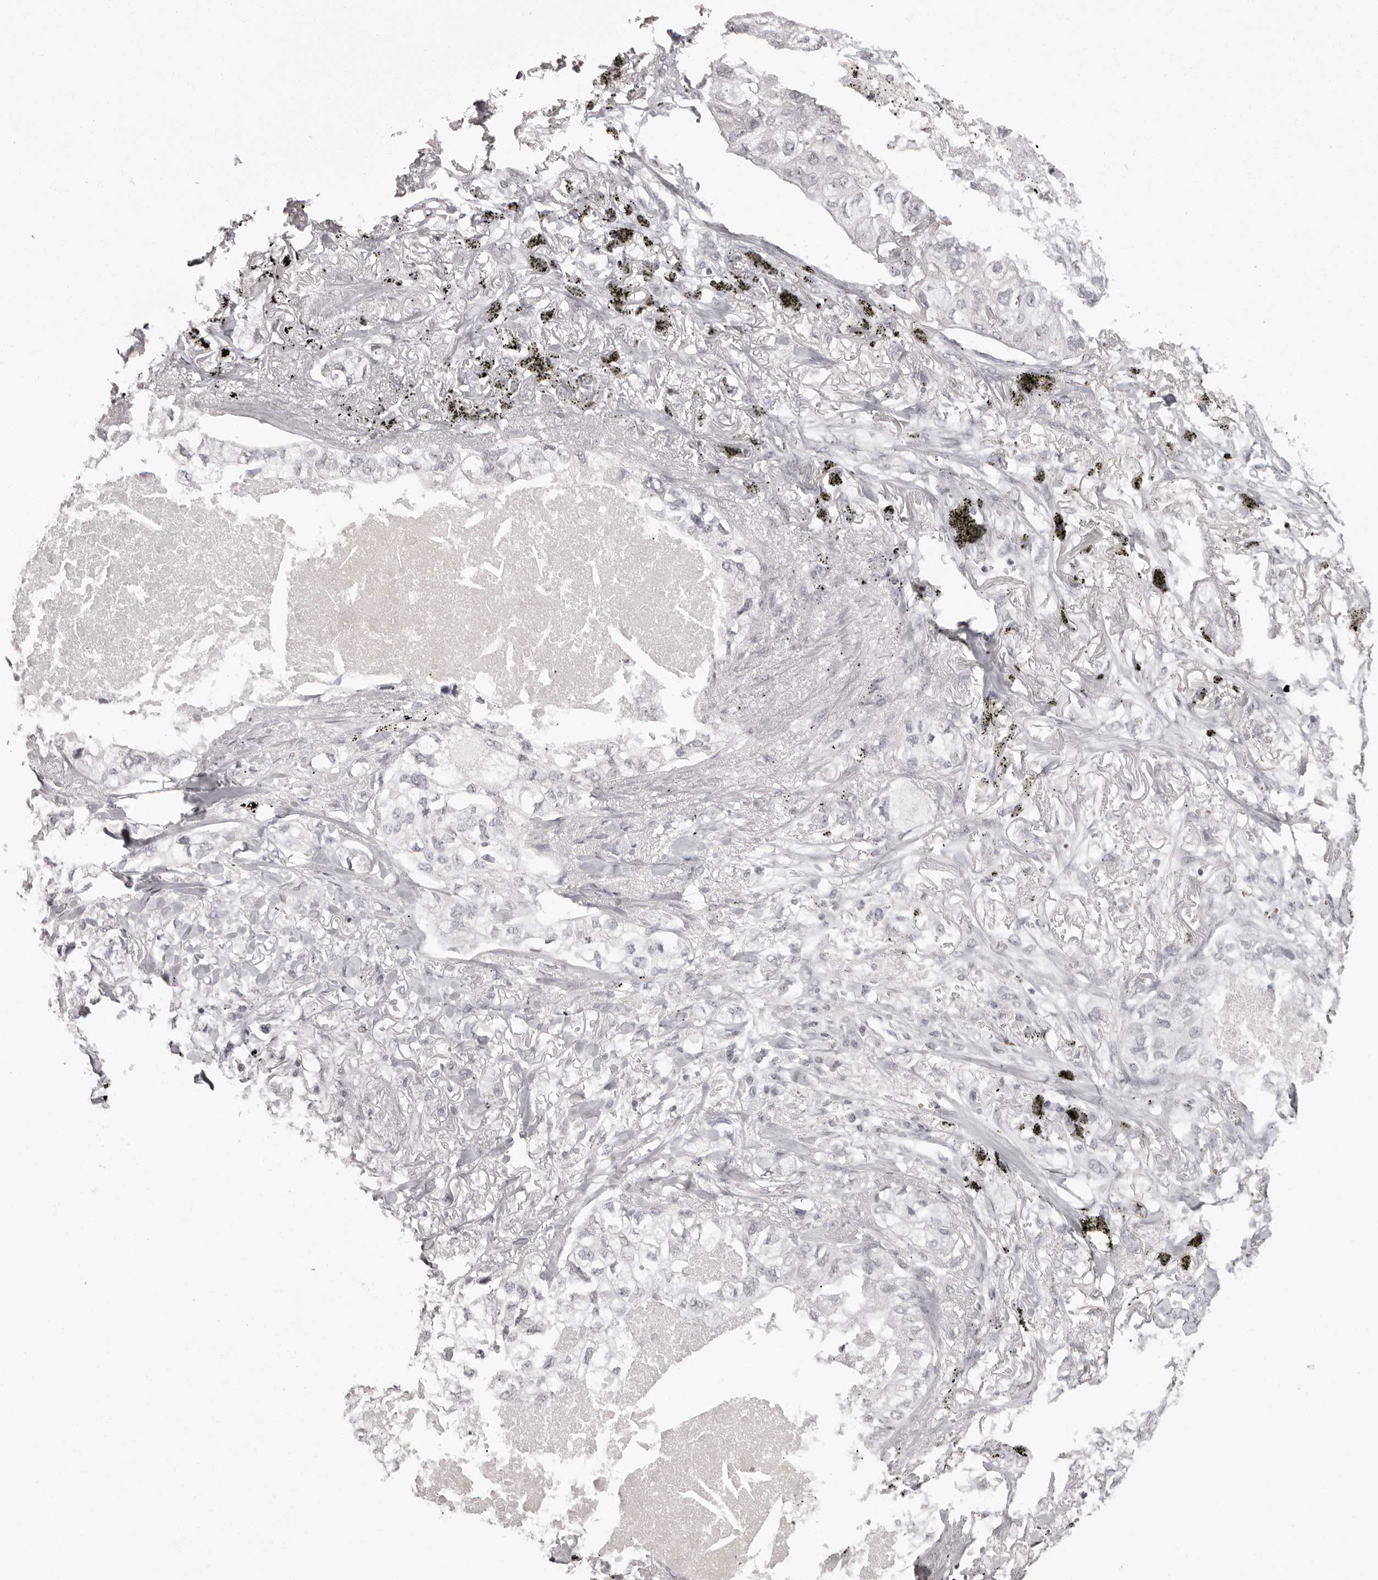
{"staining": {"intensity": "negative", "quantity": "none", "location": "none"}, "tissue": "lung cancer", "cell_type": "Tumor cells", "image_type": "cancer", "snomed": [{"axis": "morphology", "description": "Adenocarcinoma, NOS"}, {"axis": "topography", "description": "Lung"}], "caption": "The IHC image has no significant expression in tumor cells of adenocarcinoma (lung) tissue.", "gene": "C8orf74", "patient": {"sex": "male", "age": 65}}